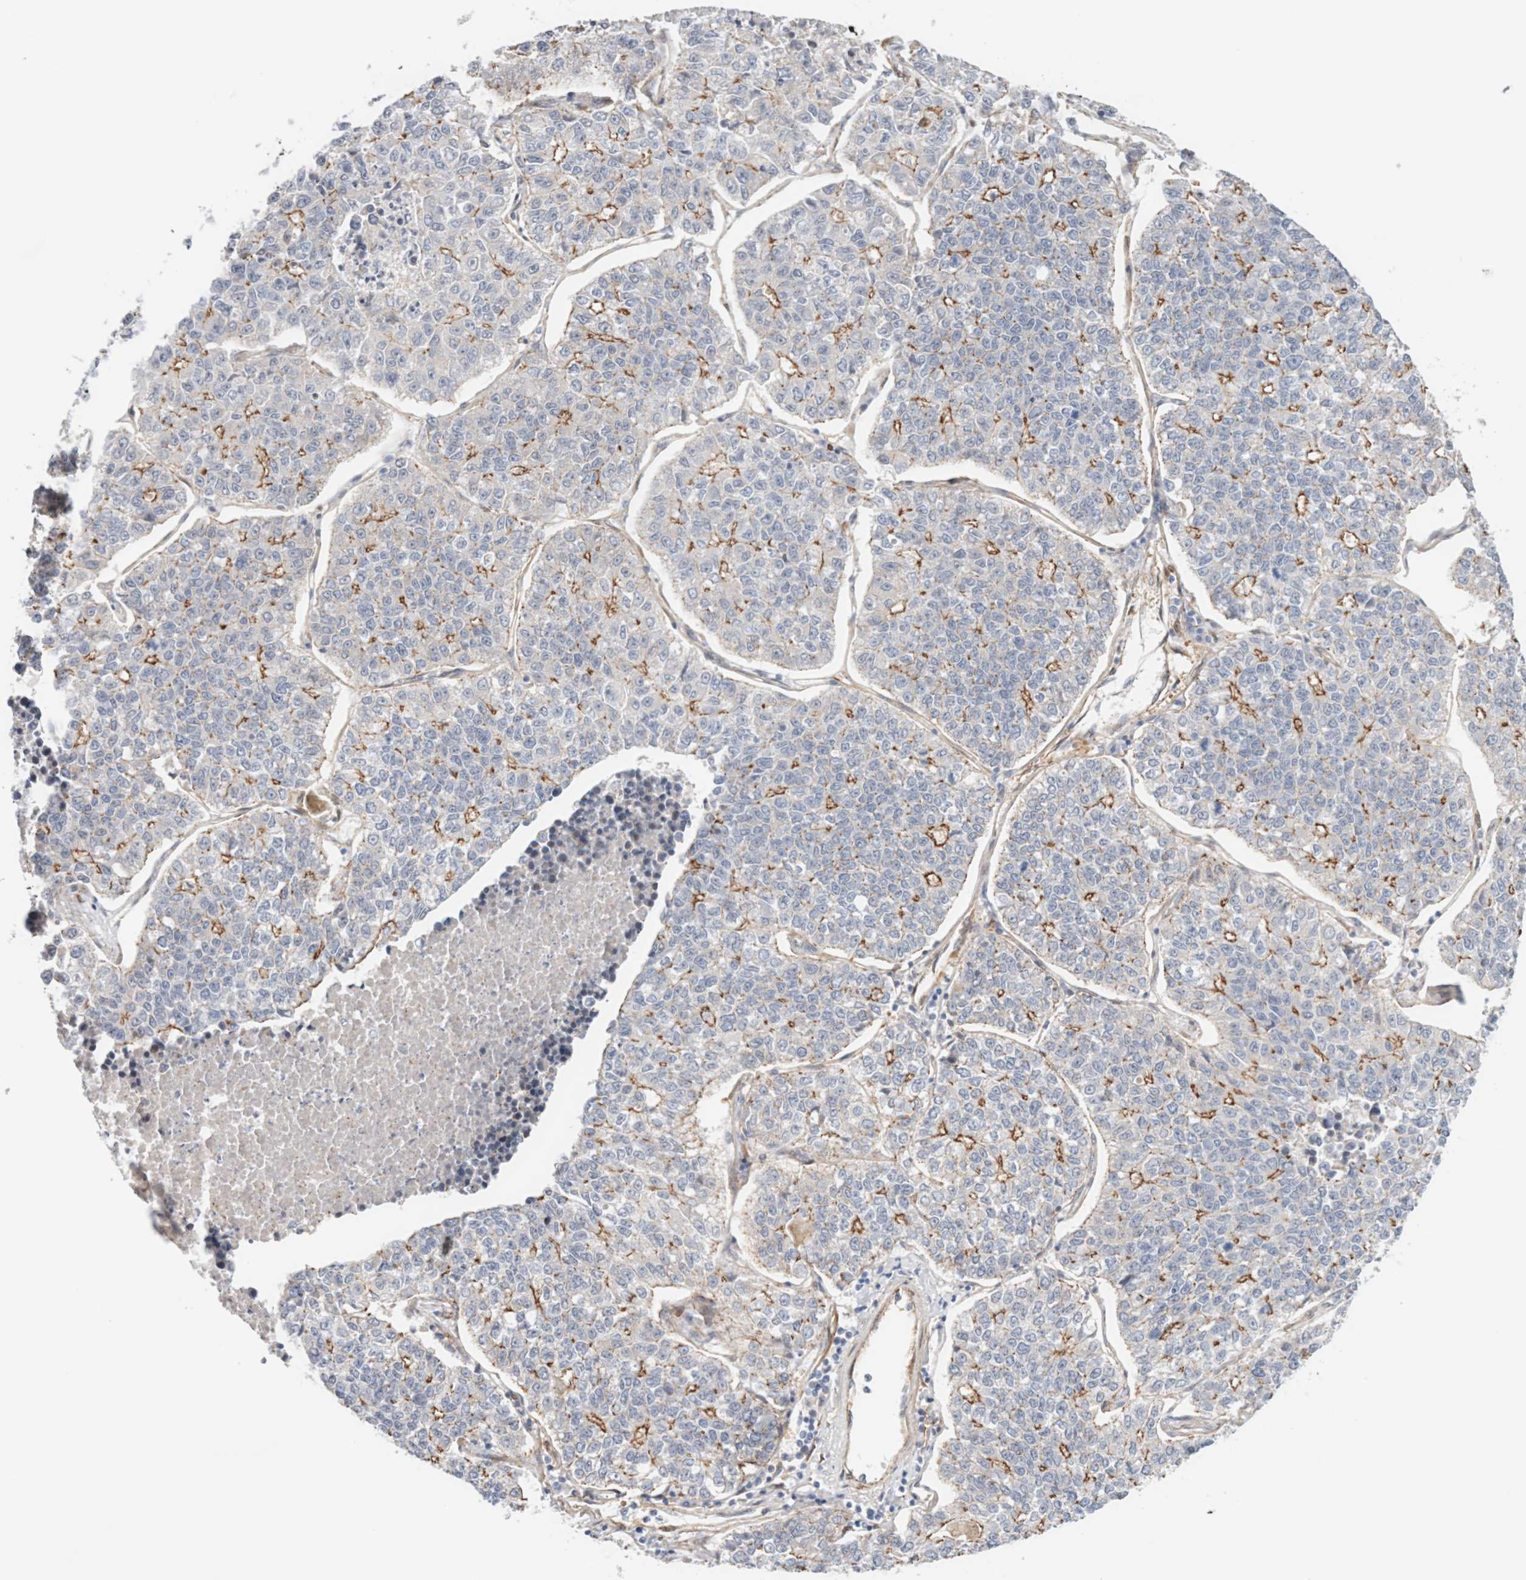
{"staining": {"intensity": "strong", "quantity": "<25%", "location": "cytoplasmic/membranous"}, "tissue": "lung cancer", "cell_type": "Tumor cells", "image_type": "cancer", "snomed": [{"axis": "morphology", "description": "Adenocarcinoma, NOS"}, {"axis": "topography", "description": "Lung"}], "caption": "Immunohistochemical staining of lung adenocarcinoma demonstrates medium levels of strong cytoplasmic/membranous expression in about <25% of tumor cells.", "gene": "LMCD1", "patient": {"sex": "male", "age": 49}}